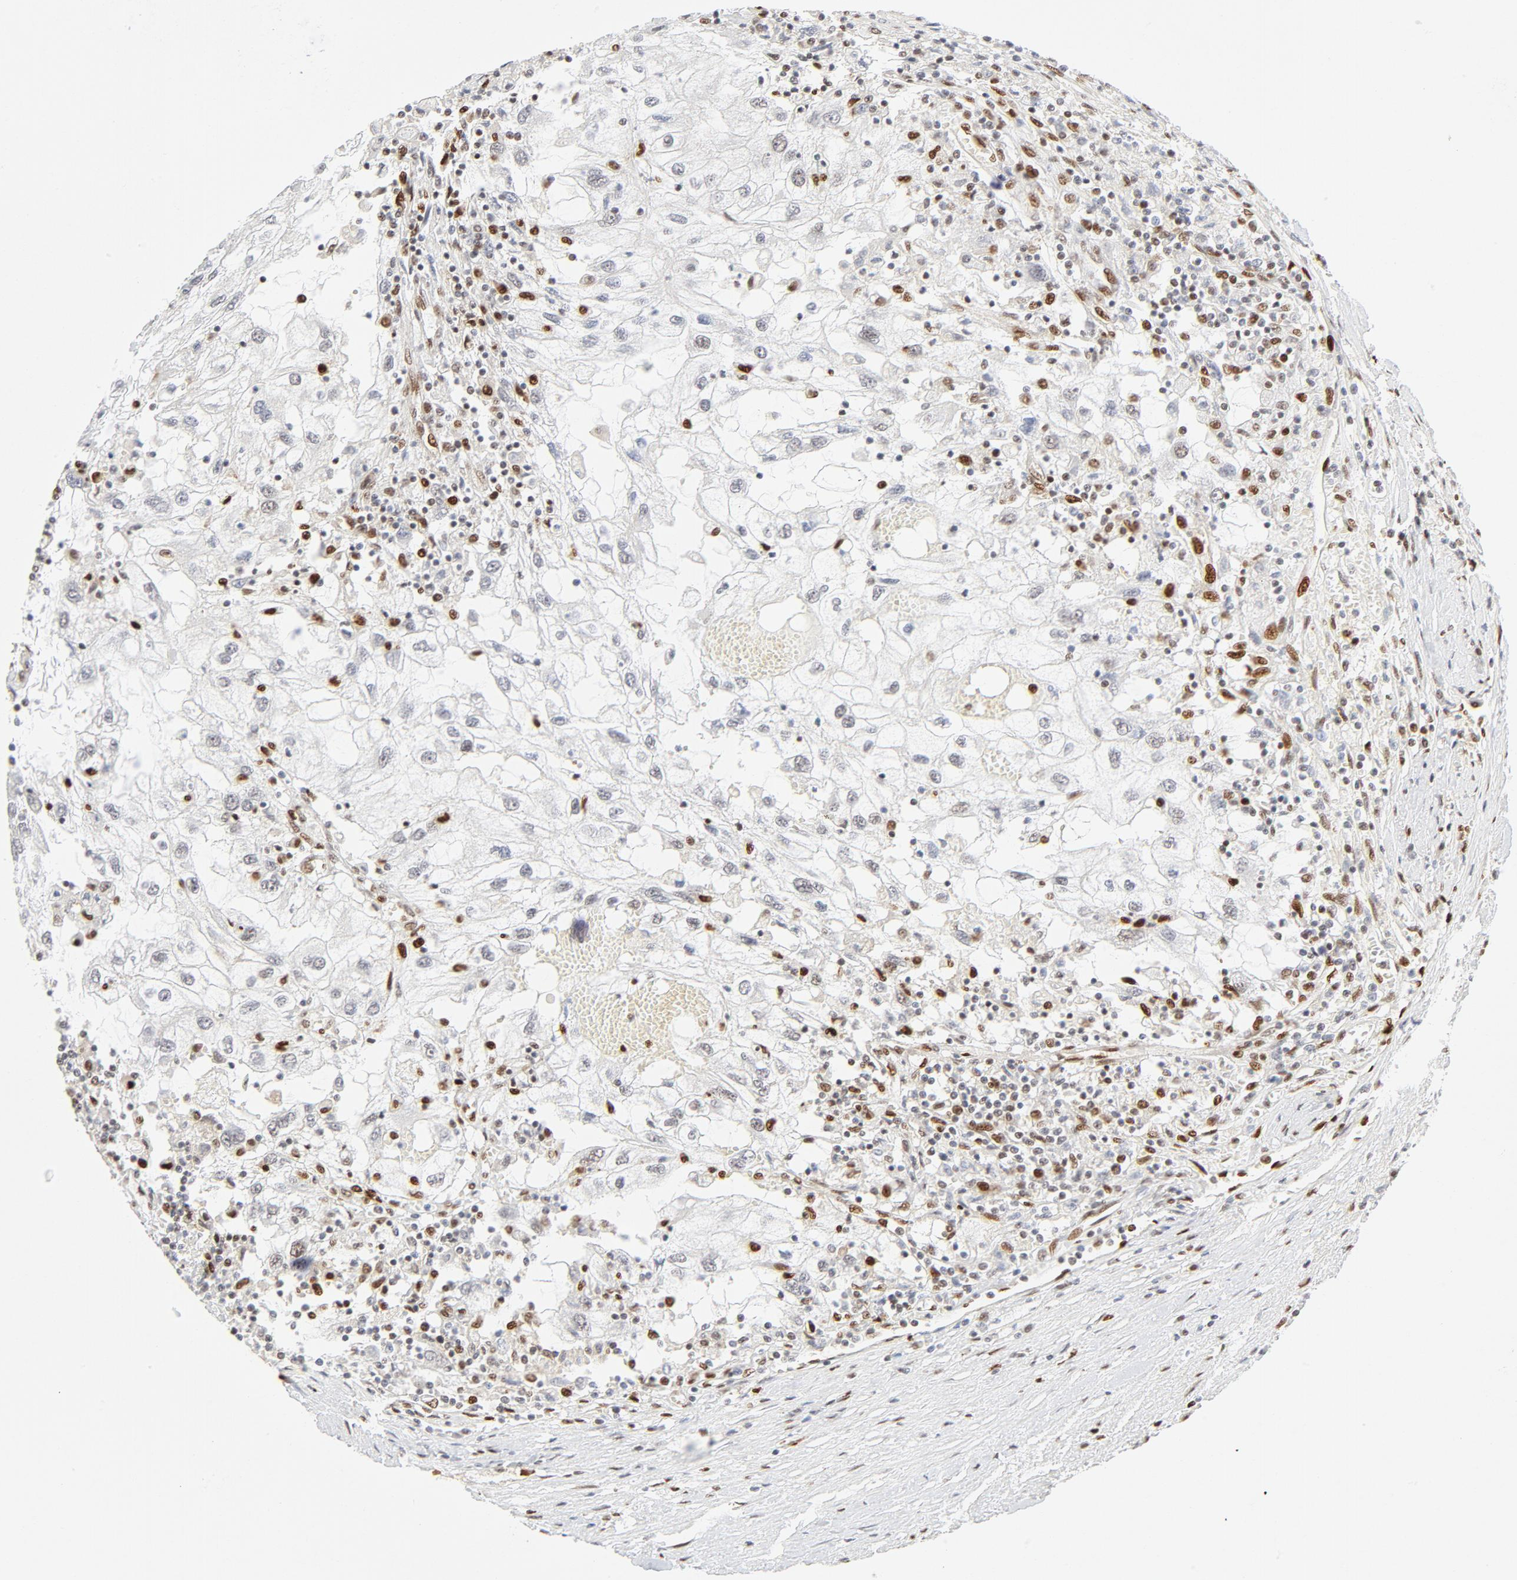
{"staining": {"intensity": "weak", "quantity": "<25%", "location": "nuclear"}, "tissue": "renal cancer", "cell_type": "Tumor cells", "image_type": "cancer", "snomed": [{"axis": "morphology", "description": "Normal tissue, NOS"}, {"axis": "morphology", "description": "Adenocarcinoma, NOS"}, {"axis": "topography", "description": "Kidney"}], "caption": "High magnification brightfield microscopy of renal cancer stained with DAB (brown) and counterstained with hematoxylin (blue): tumor cells show no significant staining.", "gene": "MEF2A", "patient": {"sex": "male", "age": 71}}